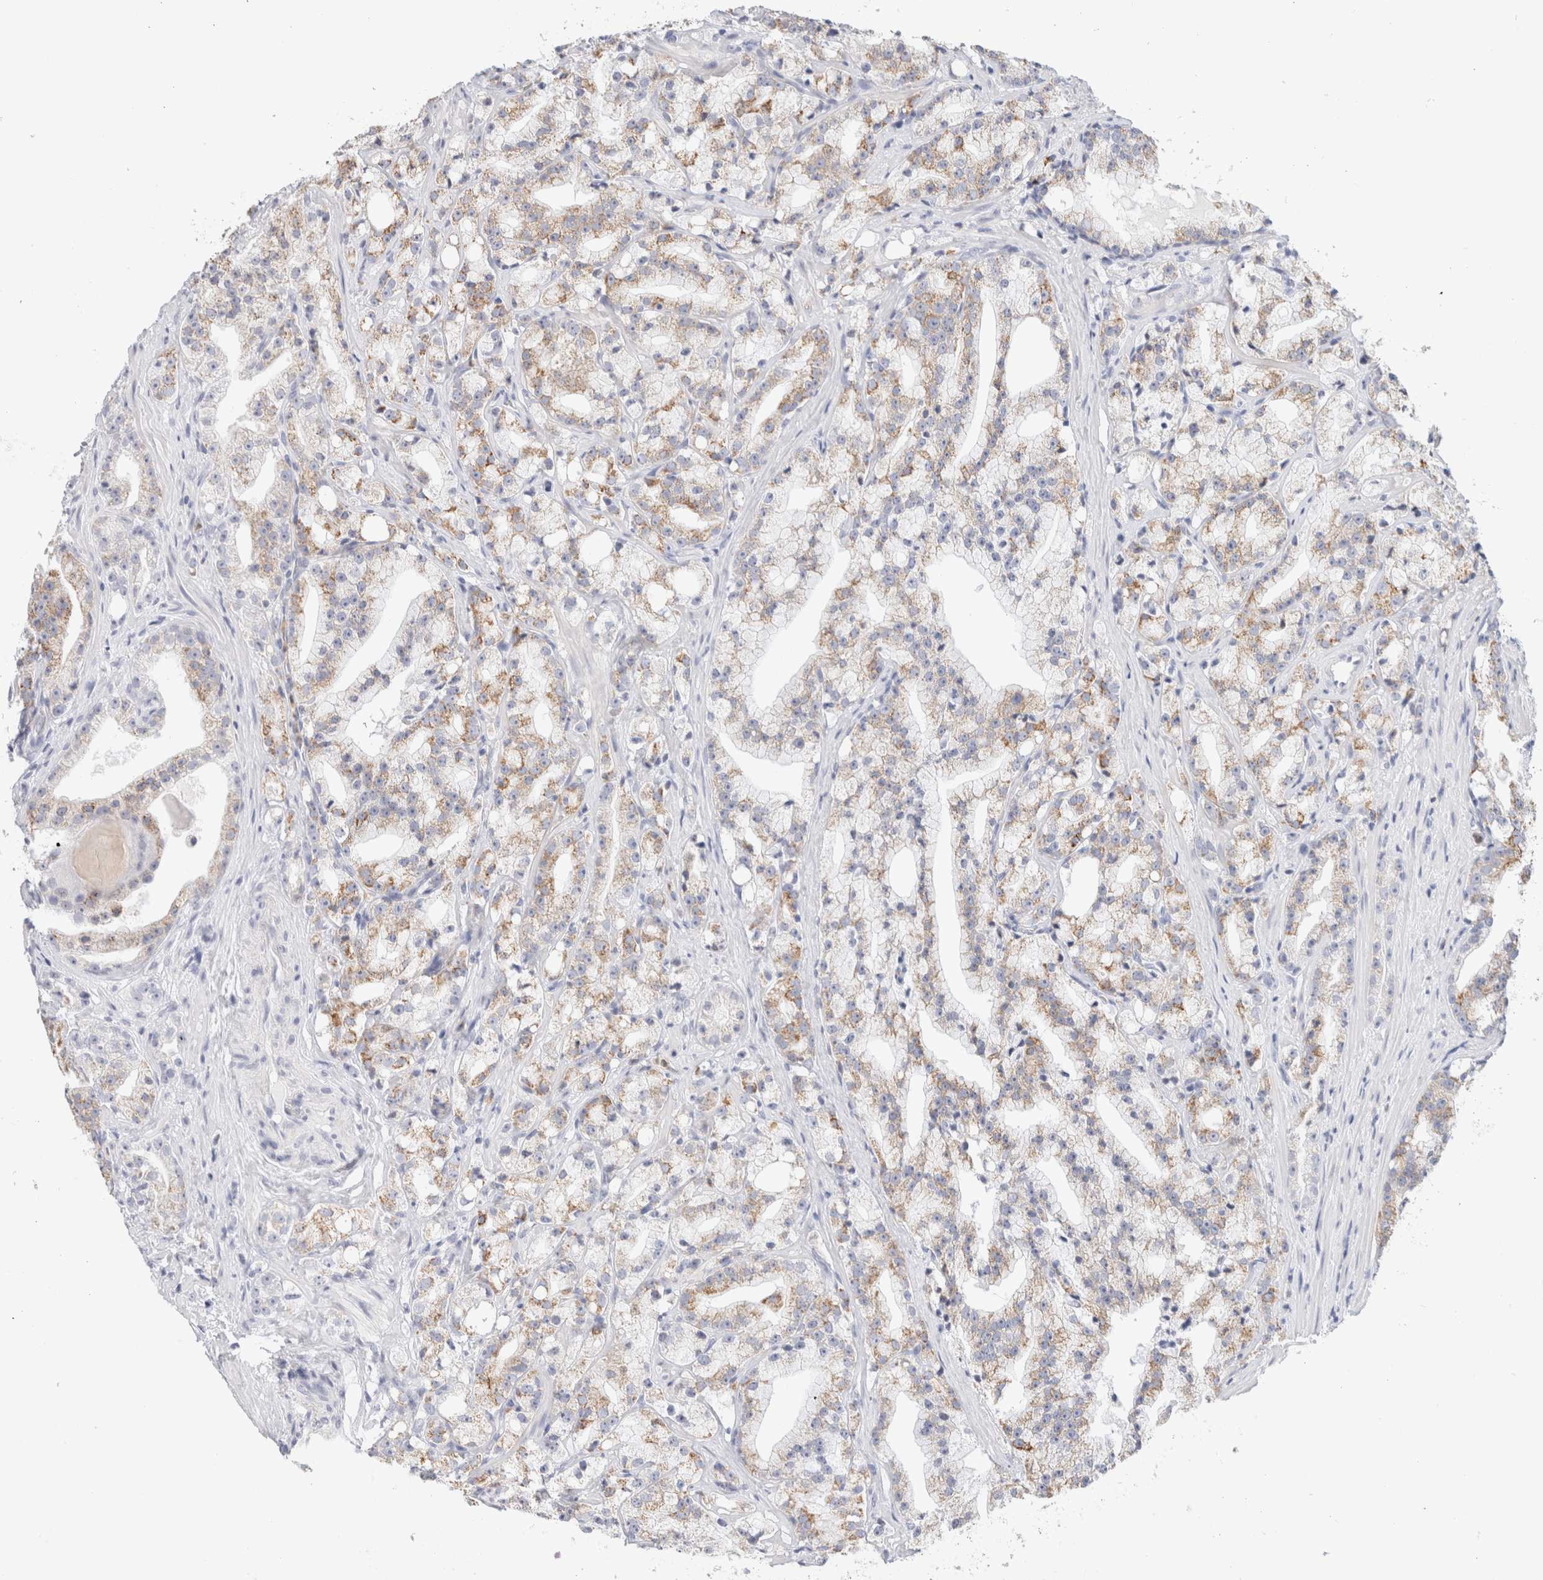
{"staining": {"intensity": "moderate", "quantity": ">75%", "location": "cytoplasmic/membranous"}, "tissue": "prostate cancer", "cell_type": "Tumor cells", "image_type": "cancer", "snomed": [{"axis": "morphology", "description": "Adenocarcinoma, High grade"}, {"axis": "topography", "description": "Prostate"}], "caption": "Immunohistochemical staining of high-grade adenocarcinoma (prostate) exhibits medium levels of moderate cytoplasmic/membranous protein staining in approximately >75% of tumor cells.", "gene": "ARG1", "patient": {"sex": "male", "age": 64}}